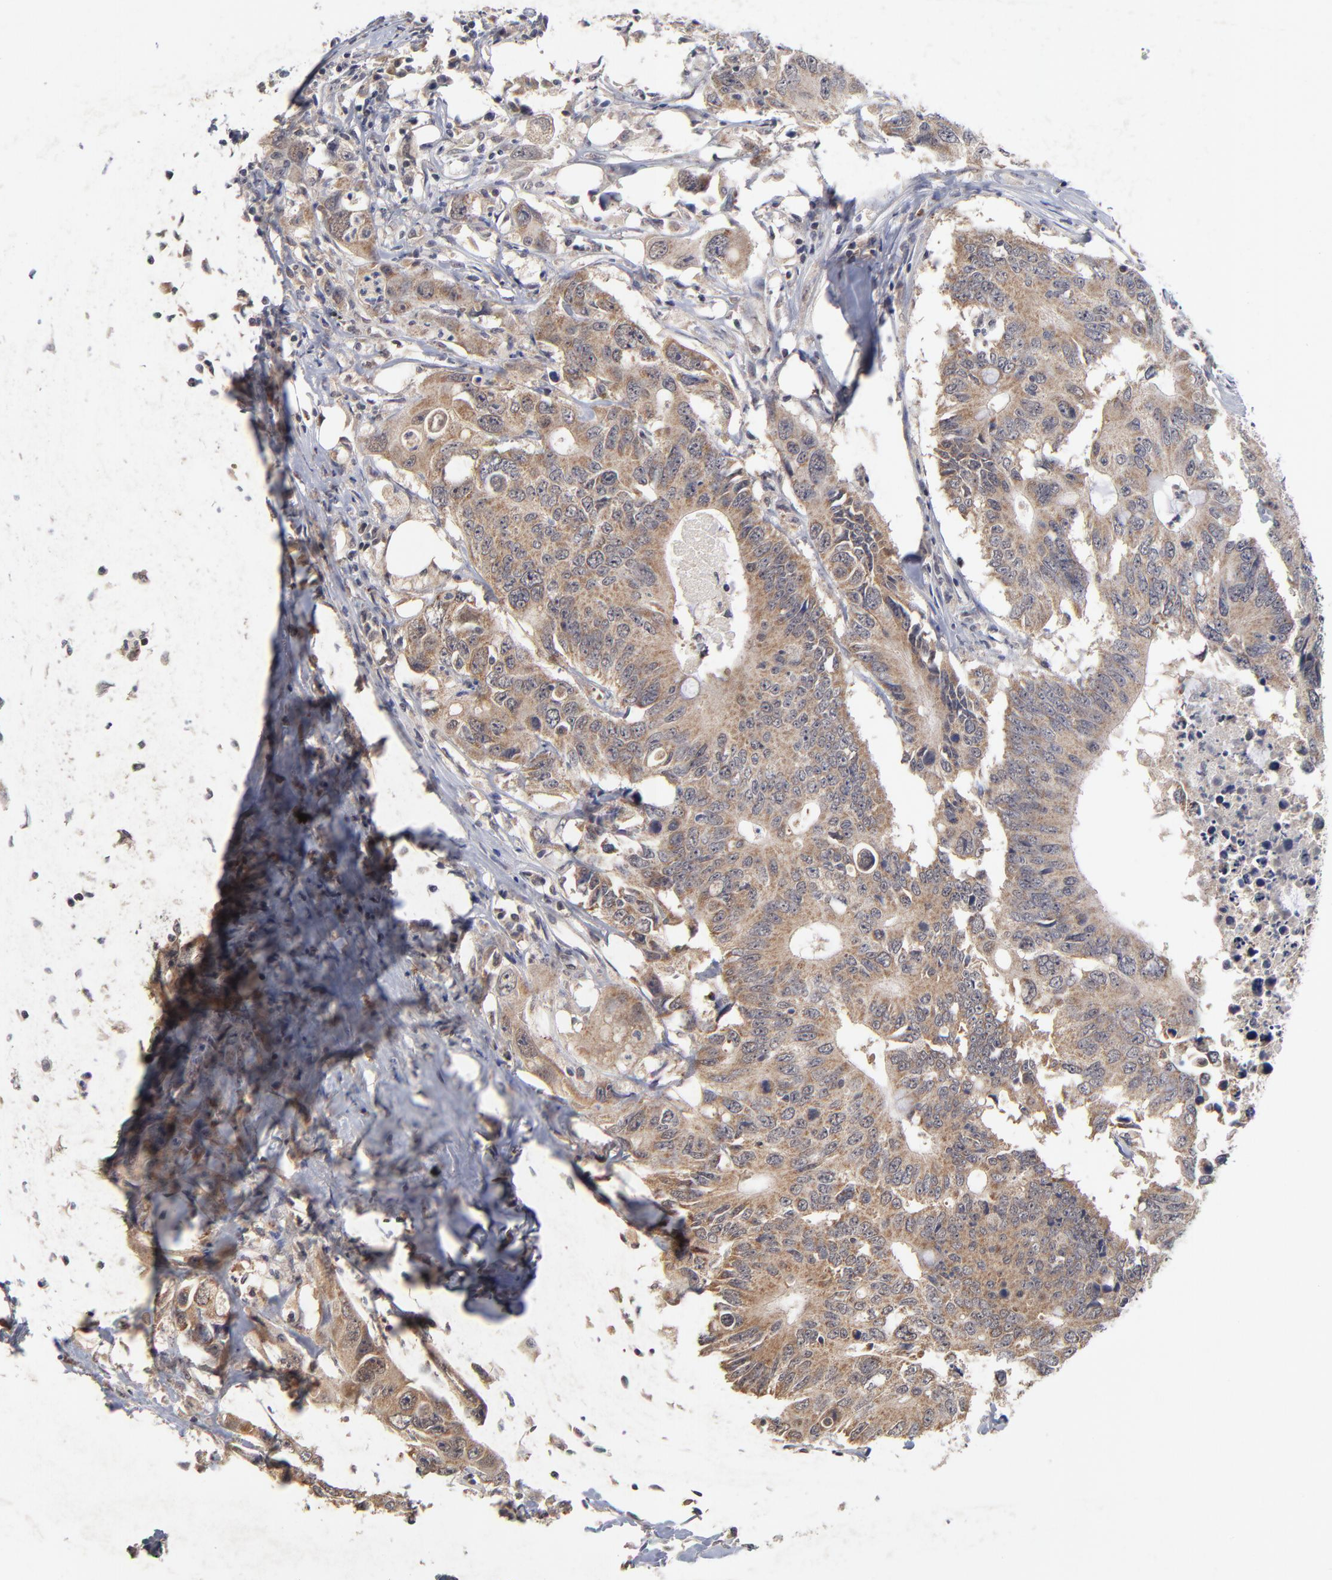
{"staining": {"intensity": "moderate", "quantity": ">75%", "location": "cytoplasmic/membranous"}, "tissue": "colorectal cancer", "cell_type": "Tumor cells", "image_type": "cancer", "snomed": [{"axis": "morphology", "description": "Adenocarcinoma, NOS"}, {"axis": "topography", "description": "Colon"}], "caption": "DAB immunohistochemical staining of human colorectal cancer (adenocarcinoma) exhibits moderate cytoplasmic/membranous protein positivity in about >75% of tumor cells. (Stains: DAB (3,3'-diaminobenzidine) in brown, nuclei in blue, Microscopy: brightfield microscopy at high magnification).", "gene": "WSB1", "patient": {"sex": "male", "age": 71}}